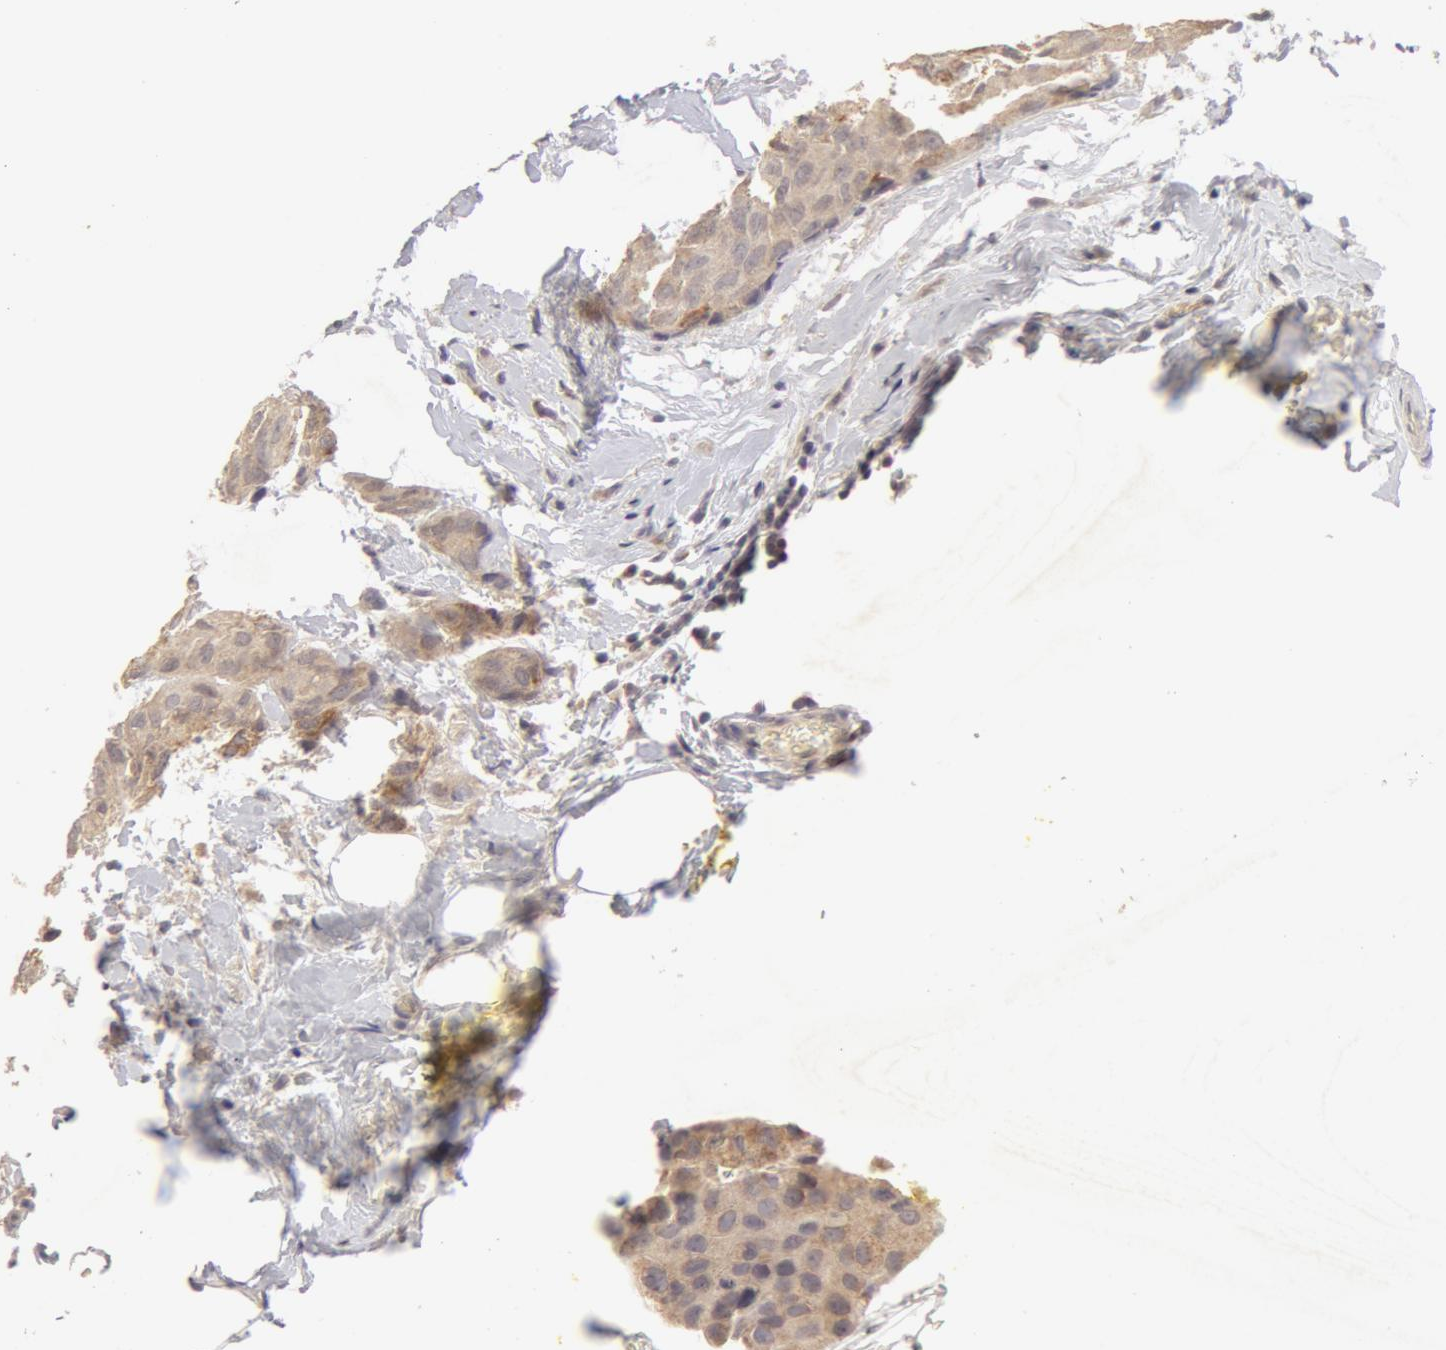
{"staining": {"intensity": "weak", "quantity": ">75%", "location": "cytoplasmic/membranous"}, "tissue": "breast cancer", "cell_type": "Tumor cells", "image_type": "cancer", "snomed": [{"axis": "morphology", "description": "Duct carcinoma"}, {"axis": "topography", "description": "Breast"}], "caption": "Immunohistochemical staining of human breast cancer demonstrates low levels of weak cytoplasmic/membranous expression in about >75% of tumor cells. The protein is stained brown, and the nuclei are stained in blue (DAB IHC with brightfield microscopy, high magnification).", "gene": "ADPRH", "patient": {"sex": "female", "age": 68}}